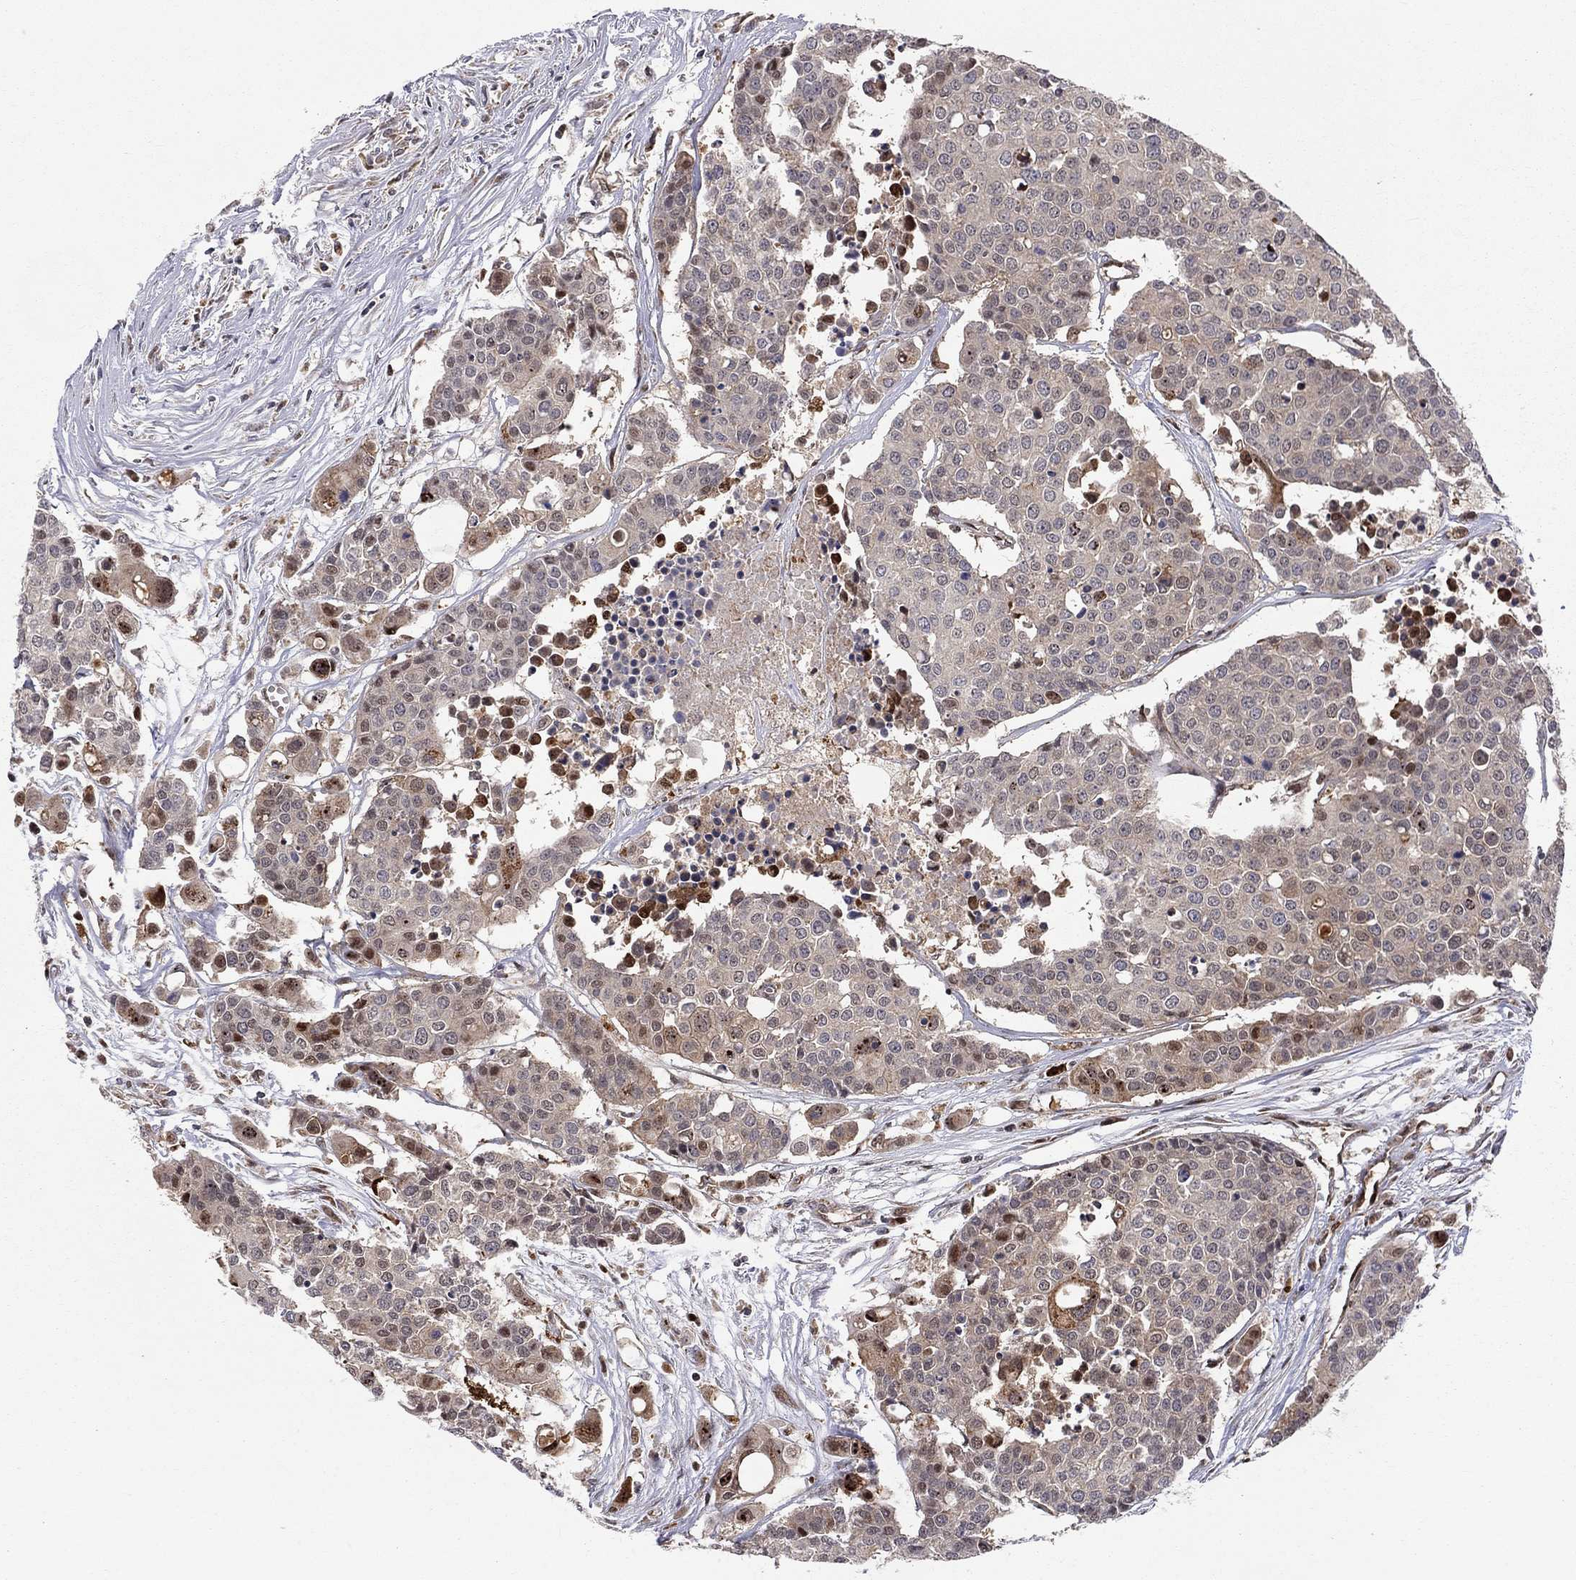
{"staining": {"intensity": "moderate", "quantity": "<25%", "location": "nuclear"}, "tissue": "carcinoid", "cell_type": "Tumor cells", "image_type": "cancer", "snomed": [{"axis": "morphology", "description": "Carcinoid, malignant, NOS"}, {"axis": "topography", "description": "Colon"}], "caption": "Carcinoid stained with a protein marker demonstrates moderate staining in tumor cells.", "gene": "ELOB", "patient": {"sex": "male", "age": 81}}